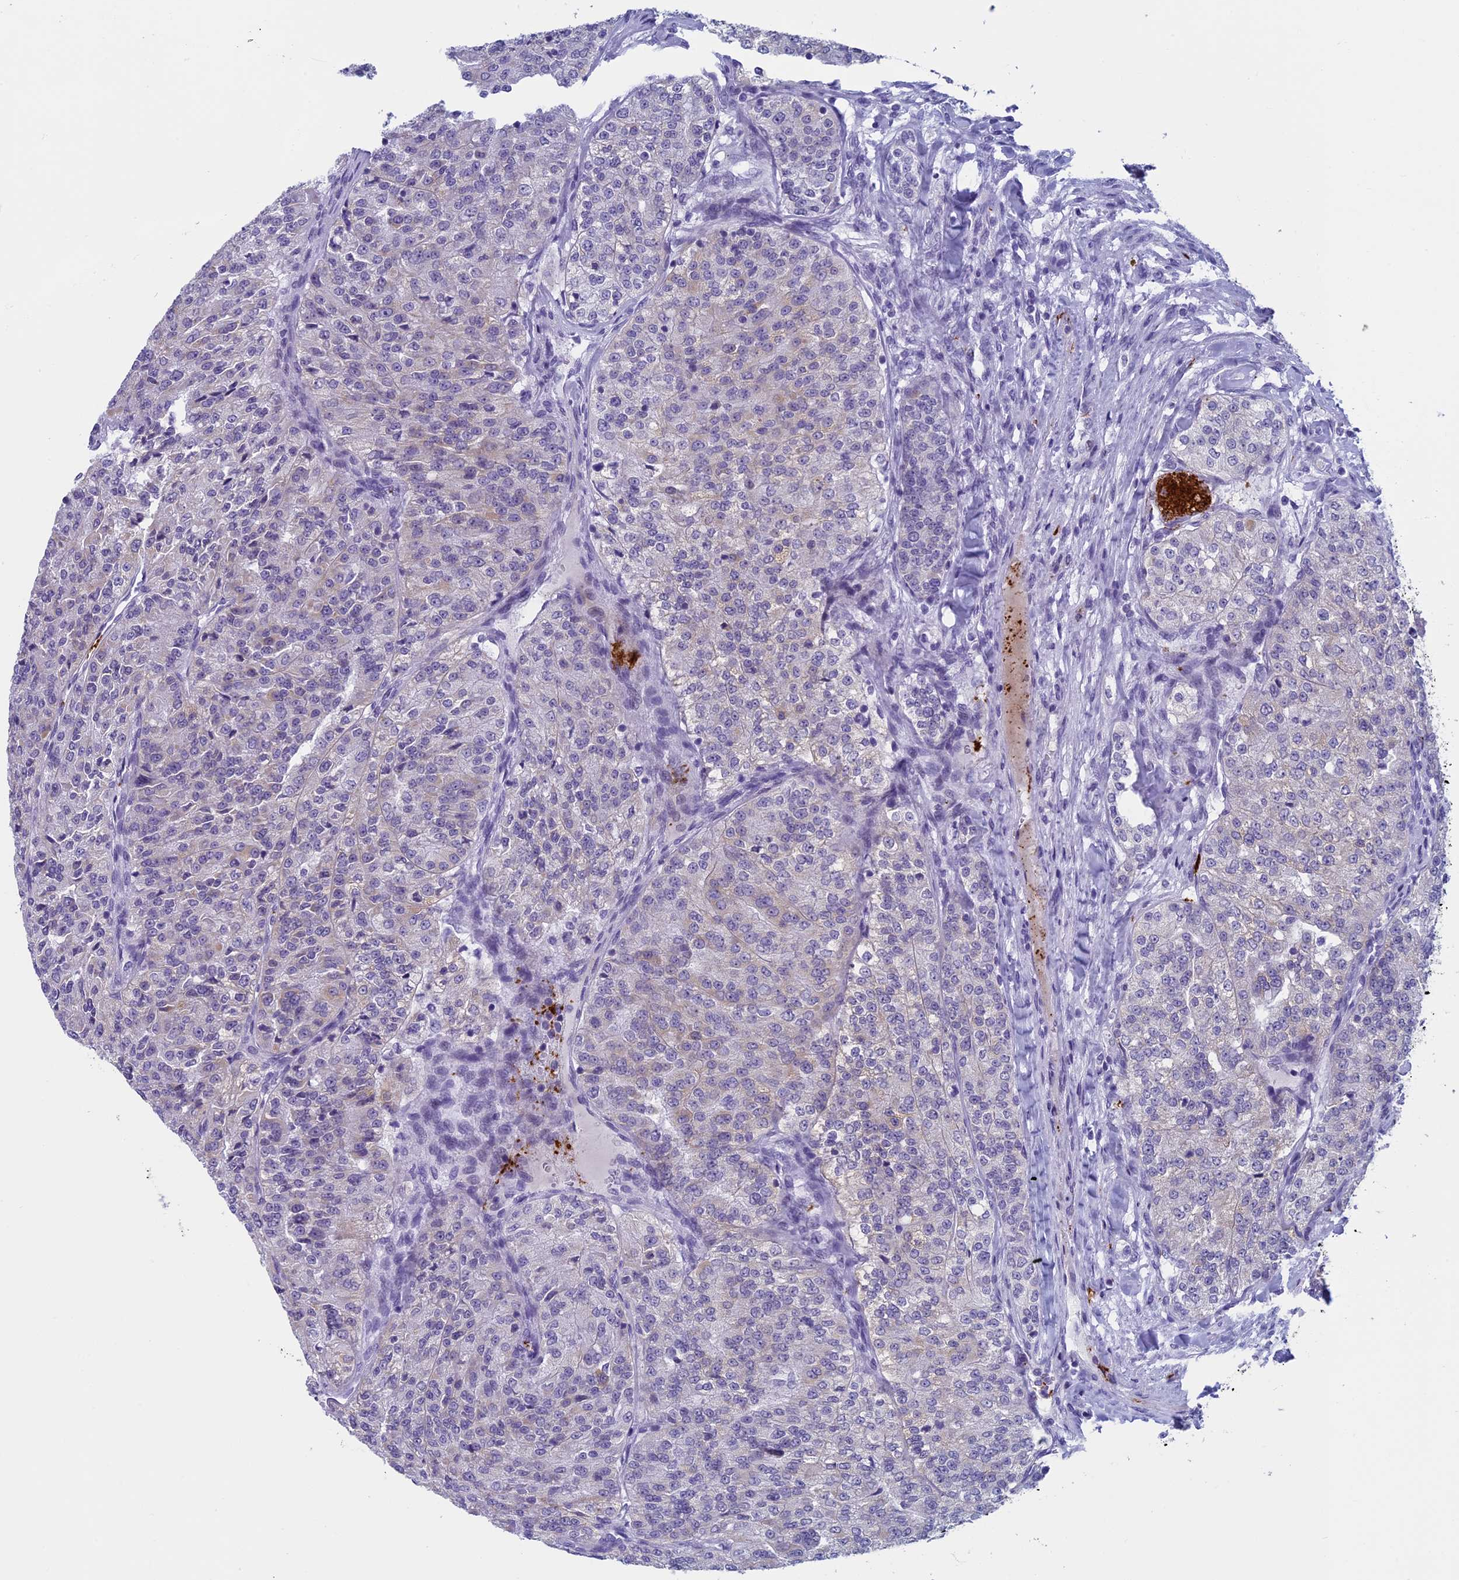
{"staining": {"intensity": "weak", "quantity": "<25%", "location": "cytoplasmic/membranous"}, "tissue": "renal cancer", "cell_type": "Tumor cells", "image_type": "cancer", "snomed": [{"axis": "morphology", "description": "Adenocarcinoma, NOS"}, {"axis": "topography", "description": "Kidney"}], "caption": "This is an immunohistochemistry (IHC) image of human renal cancer (adenocarcinoma). There is no staining in tumor cells.", "gene": "AIFM2", "patient": {"sex": "female", "age": 63}}